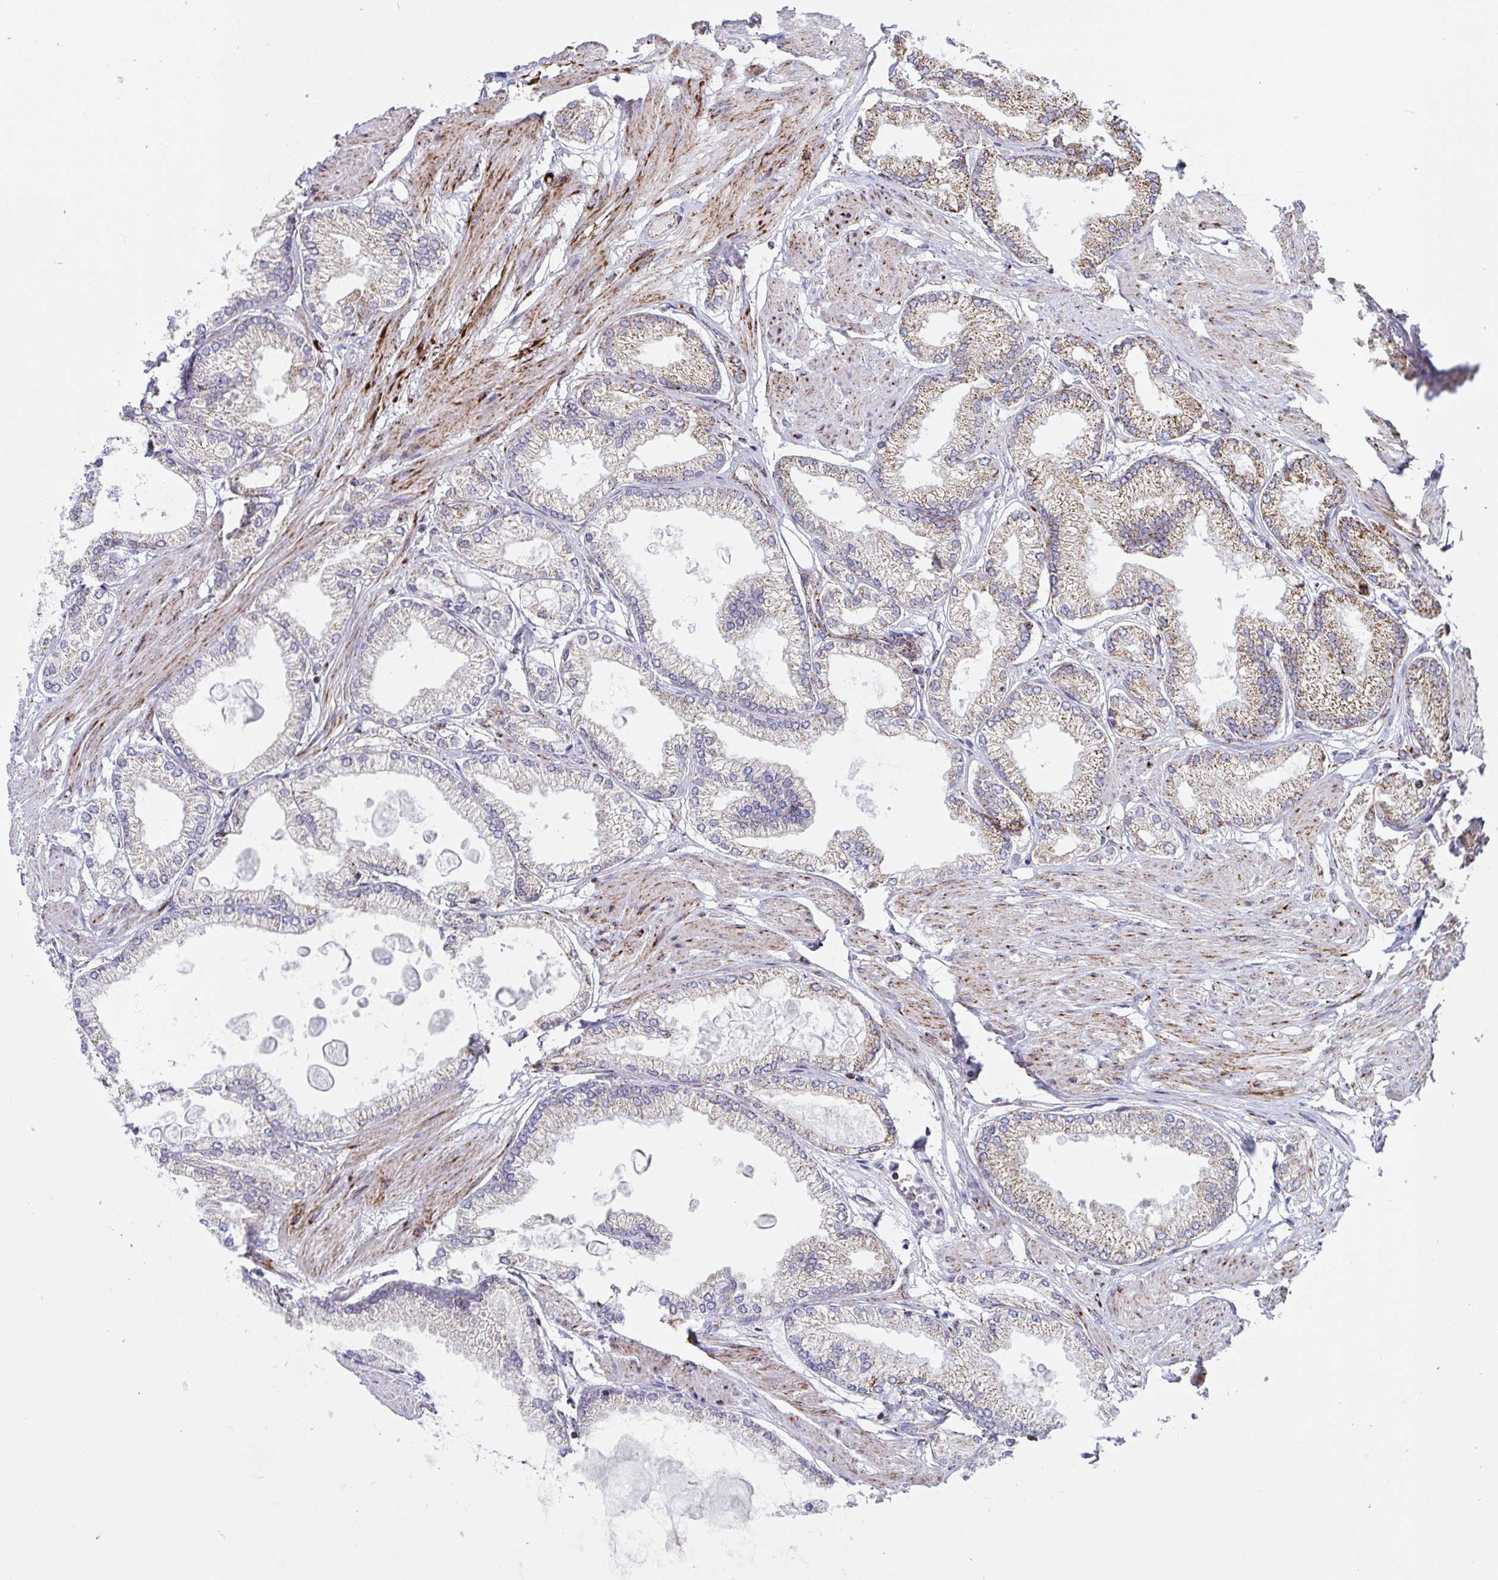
{"staining": {"intensity": "moderate", "quantity": "<25%", "location": "cytoplasmic/membranous"}, "tissue": "prostate cancer", "cell_type": "Tumor cells", "image_type": "cancer", "snomed": [{"axis": "morphology", "description": "Adenocarcinoma, High grade"}, {"axis": "topography", "description": "Prostate"}], "caption": "This micrograph exhibits immunohistochemistry staining of human adenocarcinoma (high-grade) (prostate), with low moderate cytoplasmic/membranous expression in approximately <25% of tumor cells.", "gene": "ATP5MJ", "patient": {"sex": "male", "age": 68}}